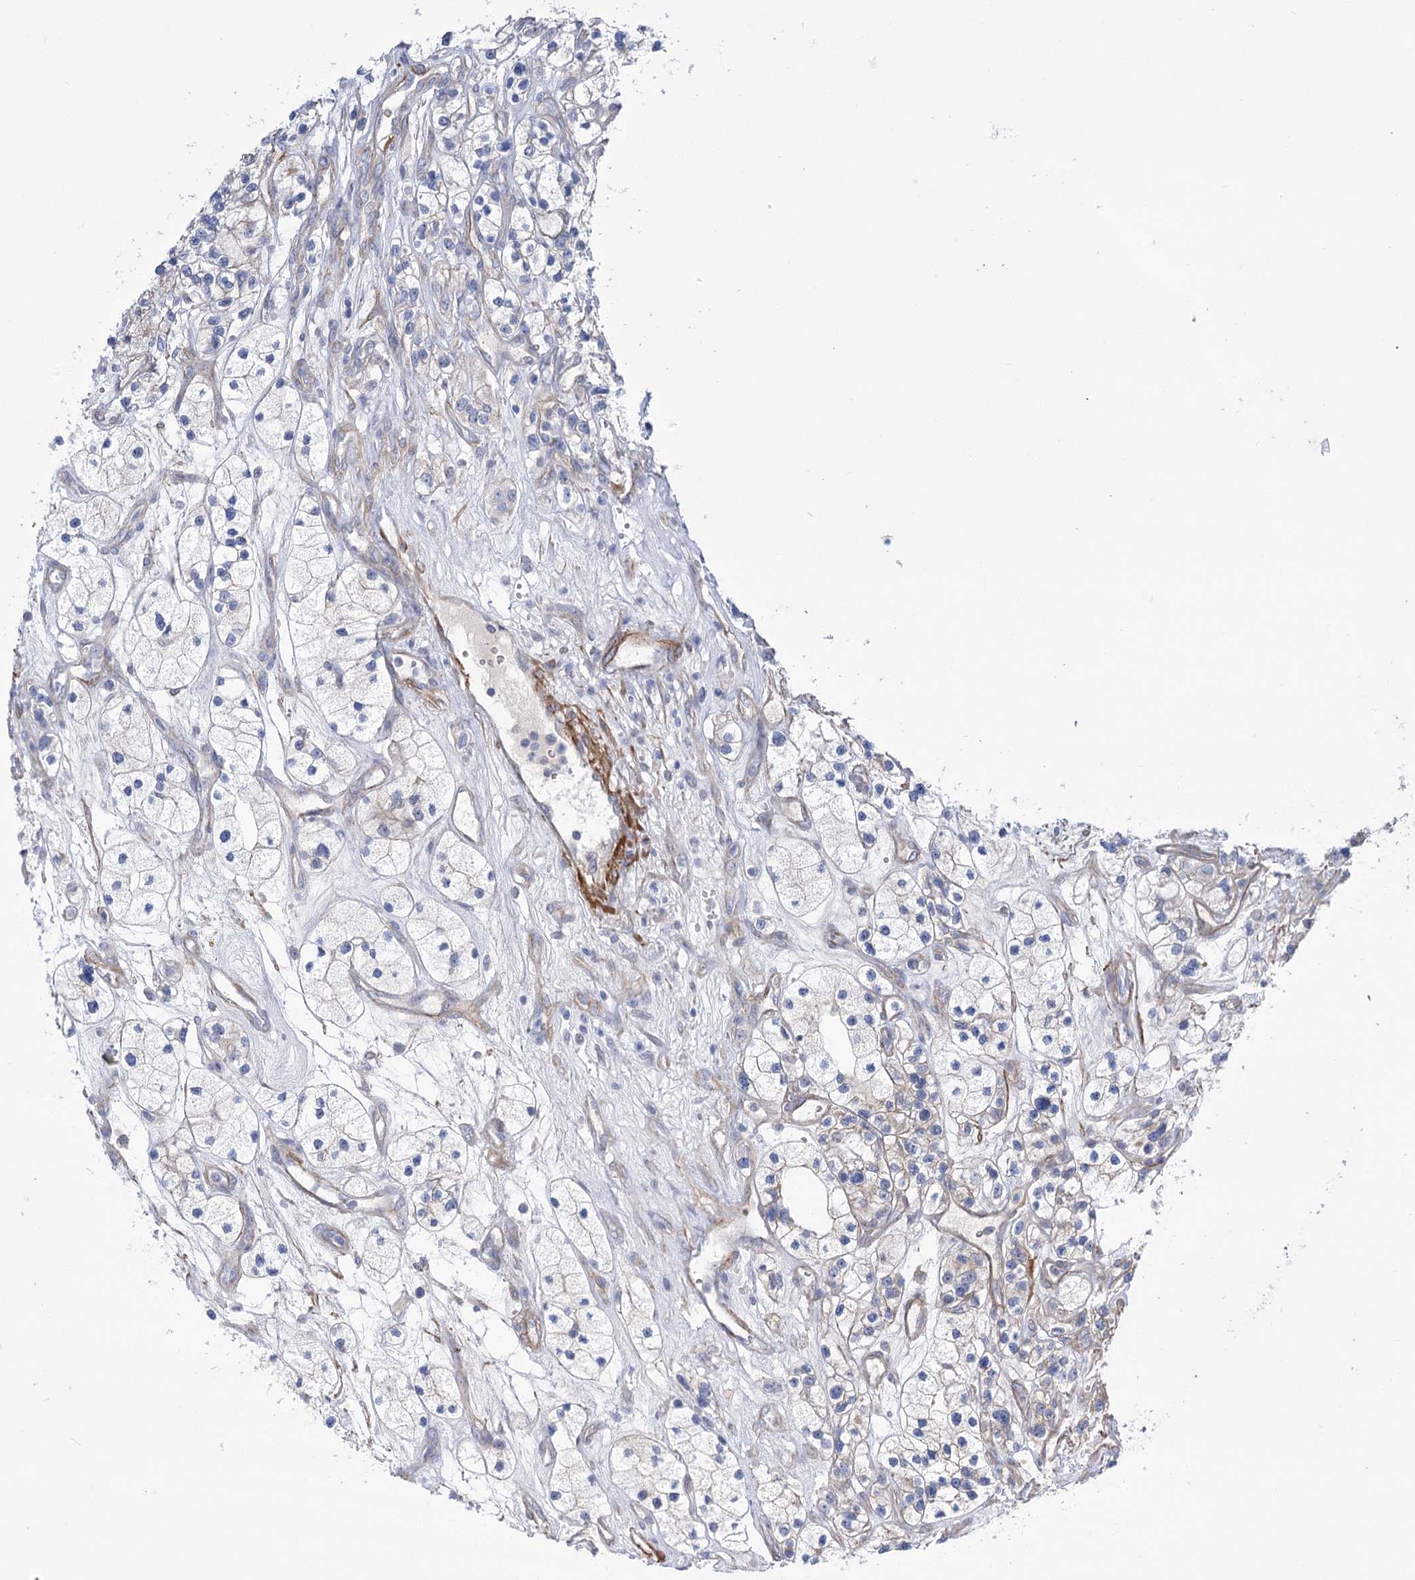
{"staining": {"intensity": "negative", "quantity": "none", "location": "none"}, "tissue": "renal cancer", "cell_type": "Tumor cells", "image_type": "cancer", "snomed": [{"axis": "morphology", "description": "Adenocarcinoma, NOS"}, {"axis": "topography", "description": "Kidney"}], "caption": "DAB immunohistochemical staining of adenocarcinoma (renal) shows no significant staining in tumor cells. The staining is performed using DAB (3,3'-diaminobenzidine) brown chromogen with nuclei counter-stained in using hematoxylin.", "gene": "WASHC3", "patient": {"sex": "female", "age": 57}}